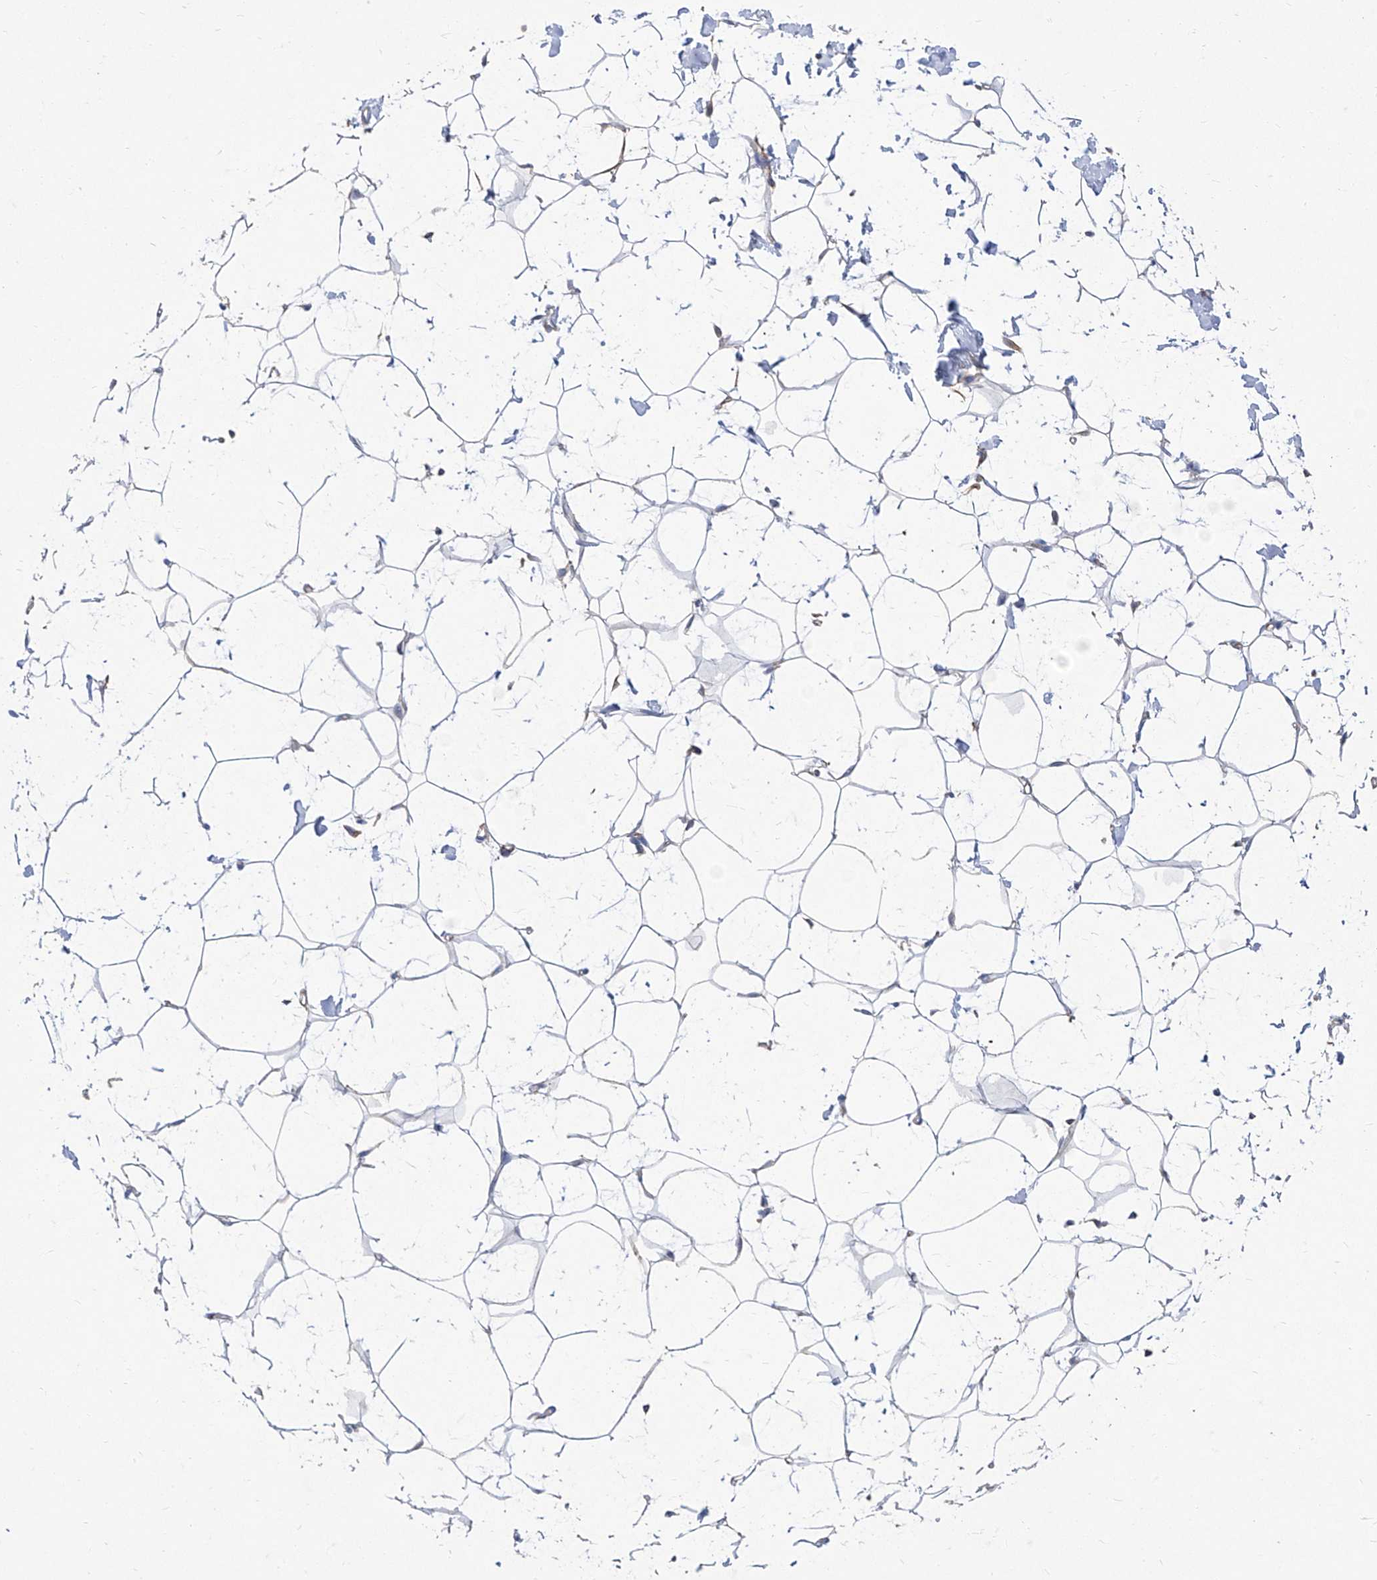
{"staining": {"intensity": "negative", "quantity": "none", "location": "none"}, "tissue": "adipose tissue", "cell_type": "Adipocytes", "image_type": "normal", "snomed": [{"axis": "morphology", "description": "Normal tissue, NOS"}, {"axis": "topography", "description": "Breast"}], "caption": "High power microscopy histopathology image of an IHC histopathology image of benign adipose tissue, revealing no significant expression in adipocytes. Brightfield microscopy of immunohistochemistry stained with DAB (3,3'-diaminobenzidine) (brown) and hematoxylin (blue), captured at high magnification.", "gene": "C1orf74", "patient": {"sex": "female", "age": 23}}